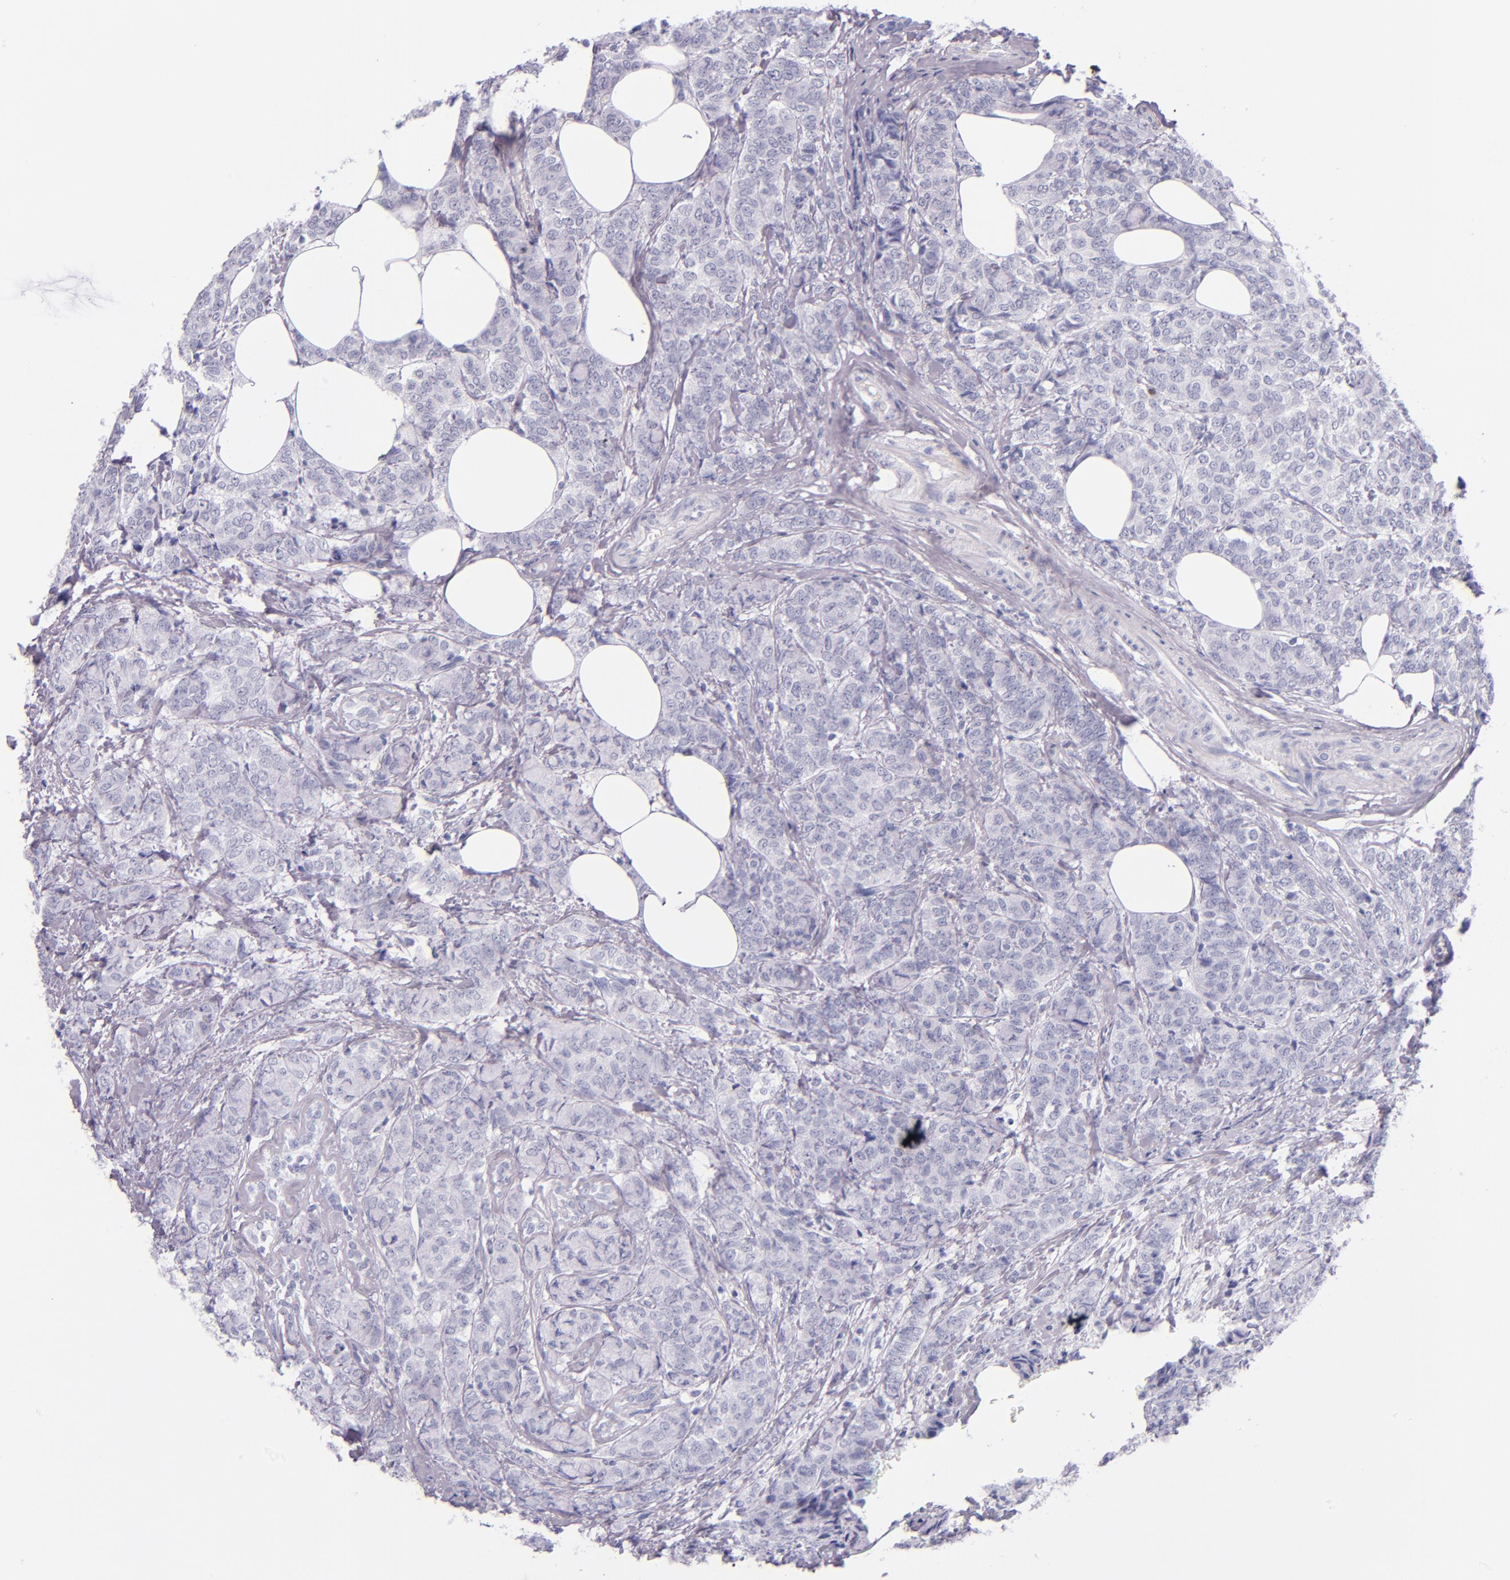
{"staining": {"intensity": "negative", "quantity": "none", "location": "none"}, "tissue": "breast cancer", "cell_type": "Tumor cells", "image_type": "cancer", "snomed": [{"axis": "morphology", "description": "Lobular carcinoma"}, {"axis": "topography", "description": "Breast"}], "caption": "DAB immunohistochemical staining of human breast cancer (lobular carcinoma) demonstrates no significant expression in tumor cells. The staining was performed using DAB to visualize the protein expression in brown, while the nuclei were stained in blue with hematoxylin (Magnification: 20x).", "gene": "IRF4", "patient": {"sex": "female", "age": 60}}